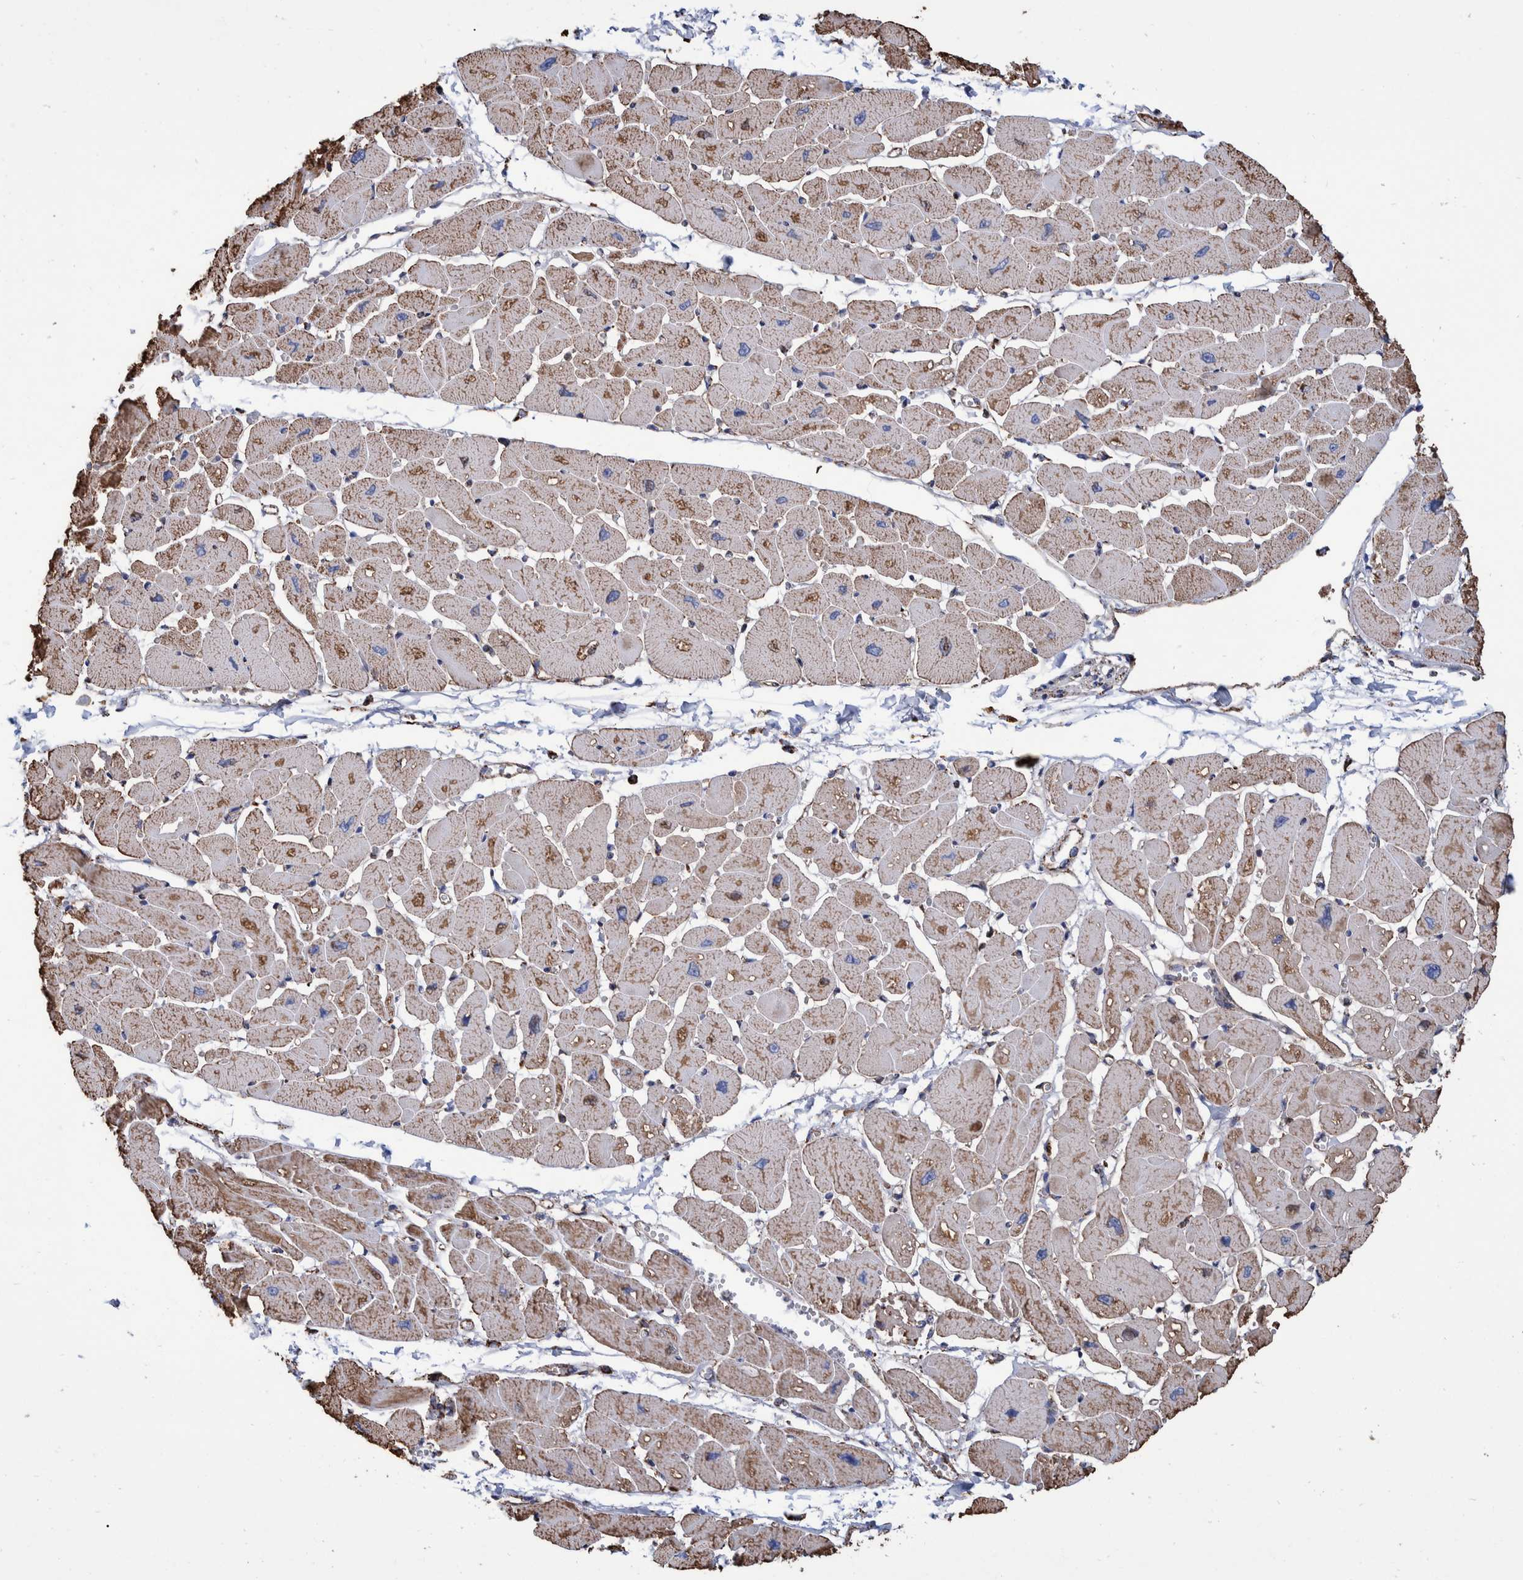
{"staining": {"intensity": "moderate", "quantity": ">75%", "location": "cytoplasmic/membranous"}, "tissue": "heart muscle", "cell_type": "Cardiomyocytes", "image_type": "normal", "snomed": [{"axis": "morphology", "description": "Normal tissue, NOS"}, {"axis": "topography", "description": "Heart"}], "caption": "Immunohistochemistry of normal heart muscle reveals medium levels of moderate cytoplasmic/membranous staining in about >75% of cardiomyocytes.", "gene": "VPS26C", "patient": {"sex": "female", "age": 54}}